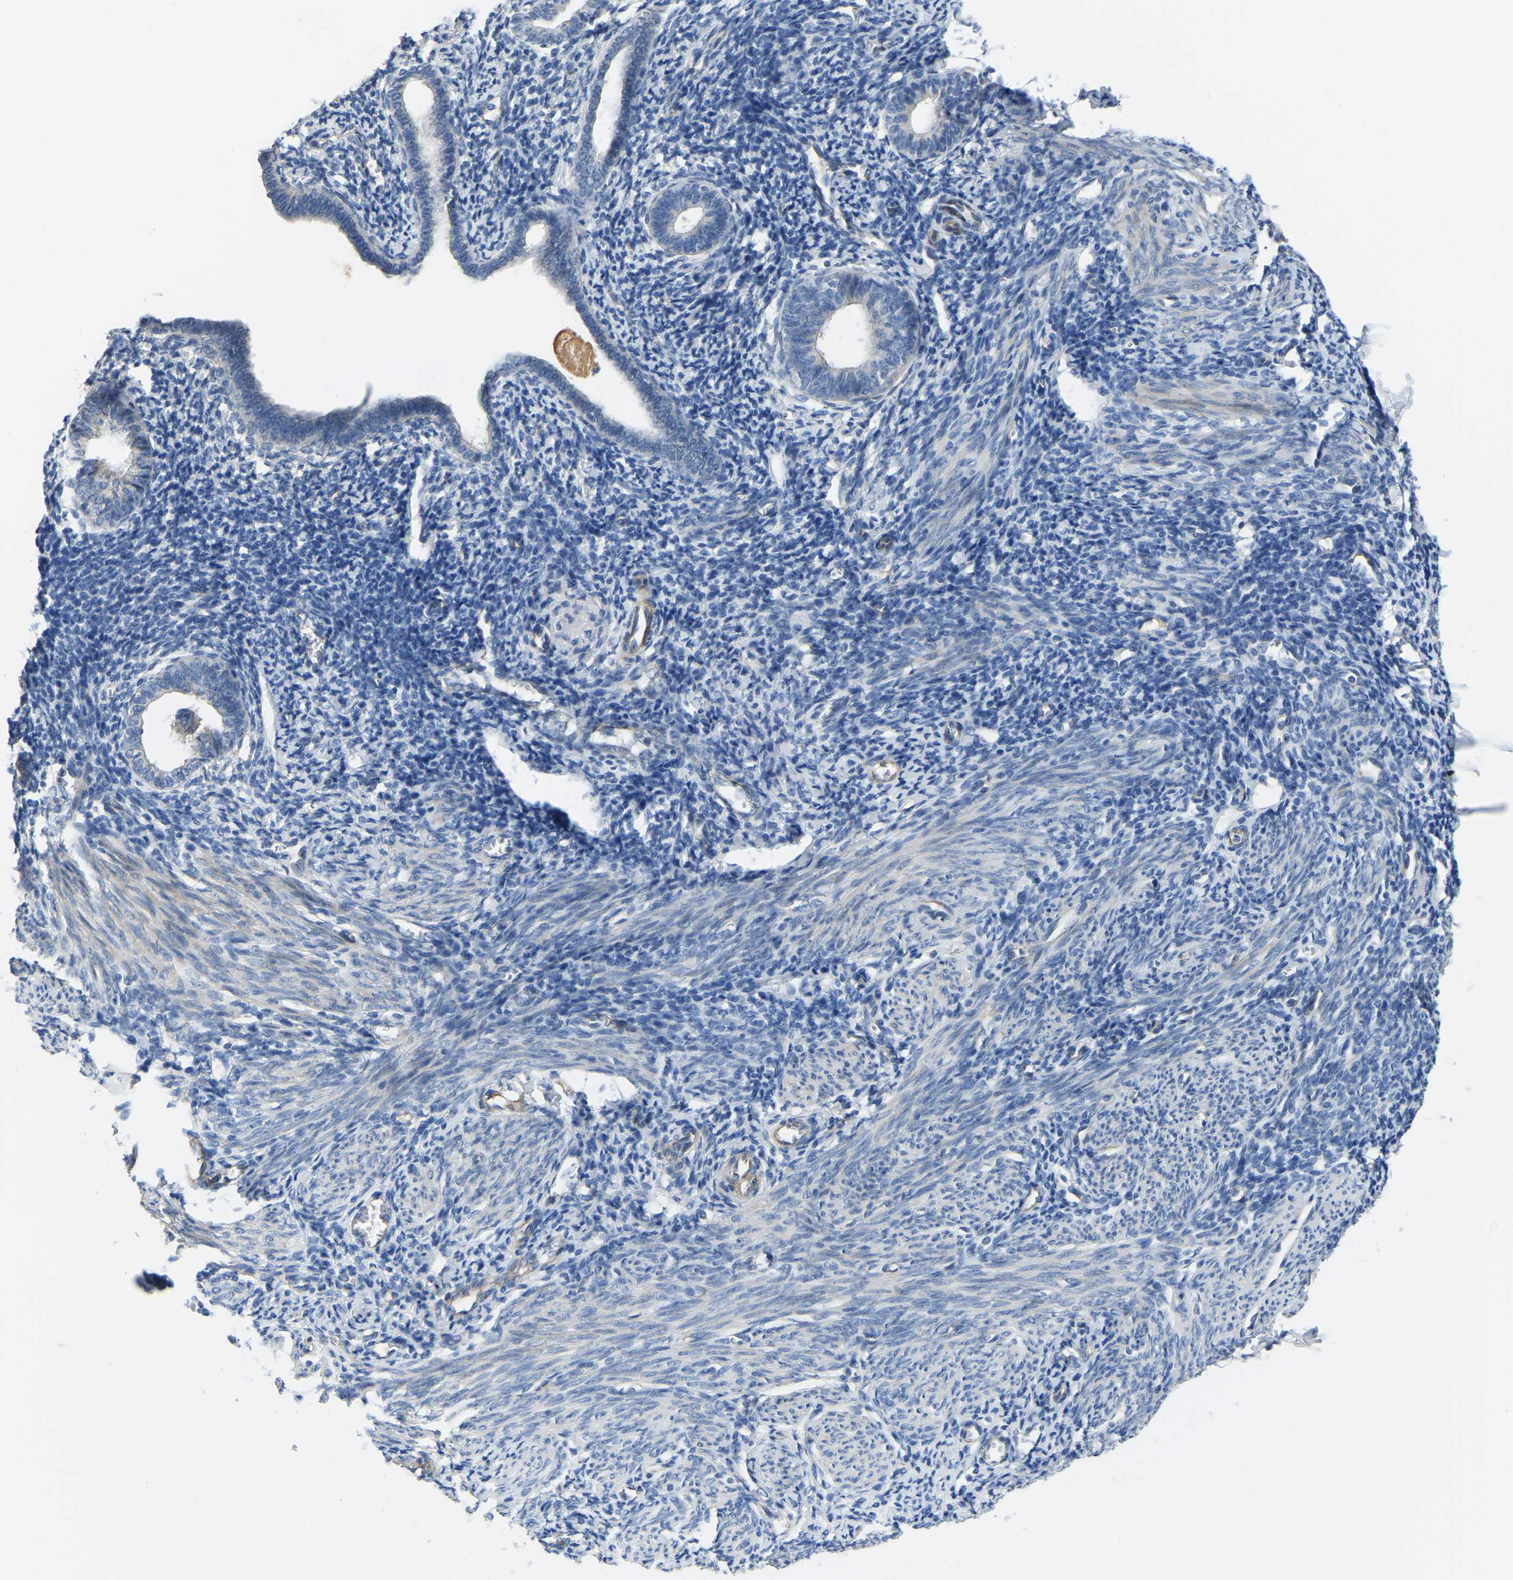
{"staining": {"intensity": "negative", "quantity": "none", "location": "none"}, "tissue": "endometrium", "cell_type": "Cells in endometrial stroma", "image_type": "normal", "snomed": [{"axis": "morphology", "description": "Normal tissue, NOS"}, {"axis": "morphology", "description": "Adenocarcinoma, NOS"}, {"axis": "topography", "description": "Endometrium"}], "caption": "Cells in endometrial stroma are negative for protein expression in benign human endometrium.", "gene": "HIGD2B", "patient": {"sex": "female", "age": 57}}